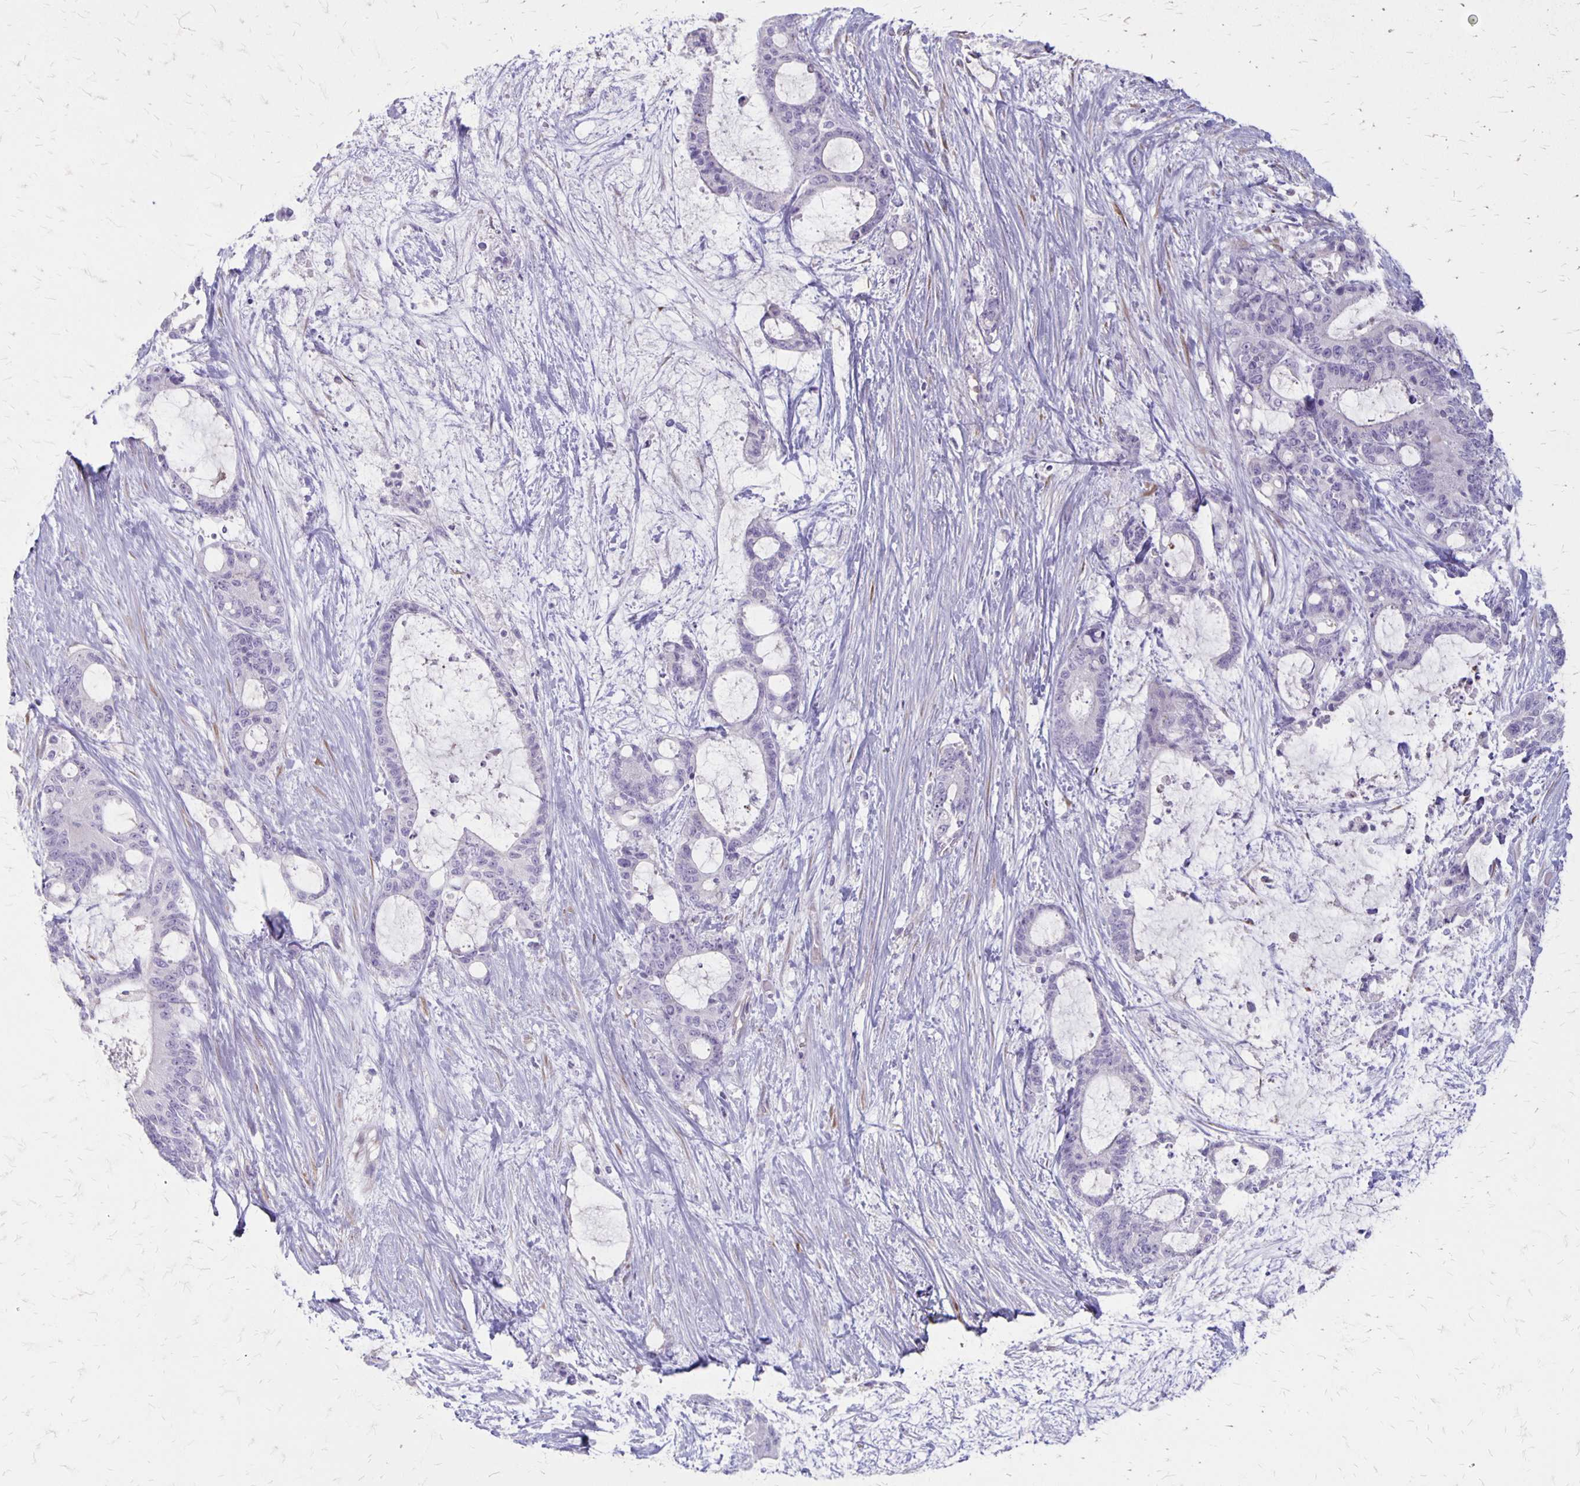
{"staining": {"intensity": "negative", "quantity": "none", "location": "none"}, "tissue": "liver cancer", "cell_type": "Tumor cells", "image_type": "cancer", "snomed": [{"axis": "morphology", "description": "Normal tissue, NOS"}, {"axis": "morphology", "description": "Cholangiocarcinoma"}, {"axis": "topography", "description": "Liver"}, {"axis": "topography", "description": "Peripheral nerve tissue"}], "caption": "DAB (3,3'-diaminobenzidine) immunohistochemical staining of cholangiocarcinoma (liver) shows no significant expression in tumor cells. Brightfield microscopy of immunohistochemistry stained with DAB (brown) and hematoxylin (blue), captured at high magnification.", "gene": "HOMER1", "patient": {"sex": "female", "age": 73}}